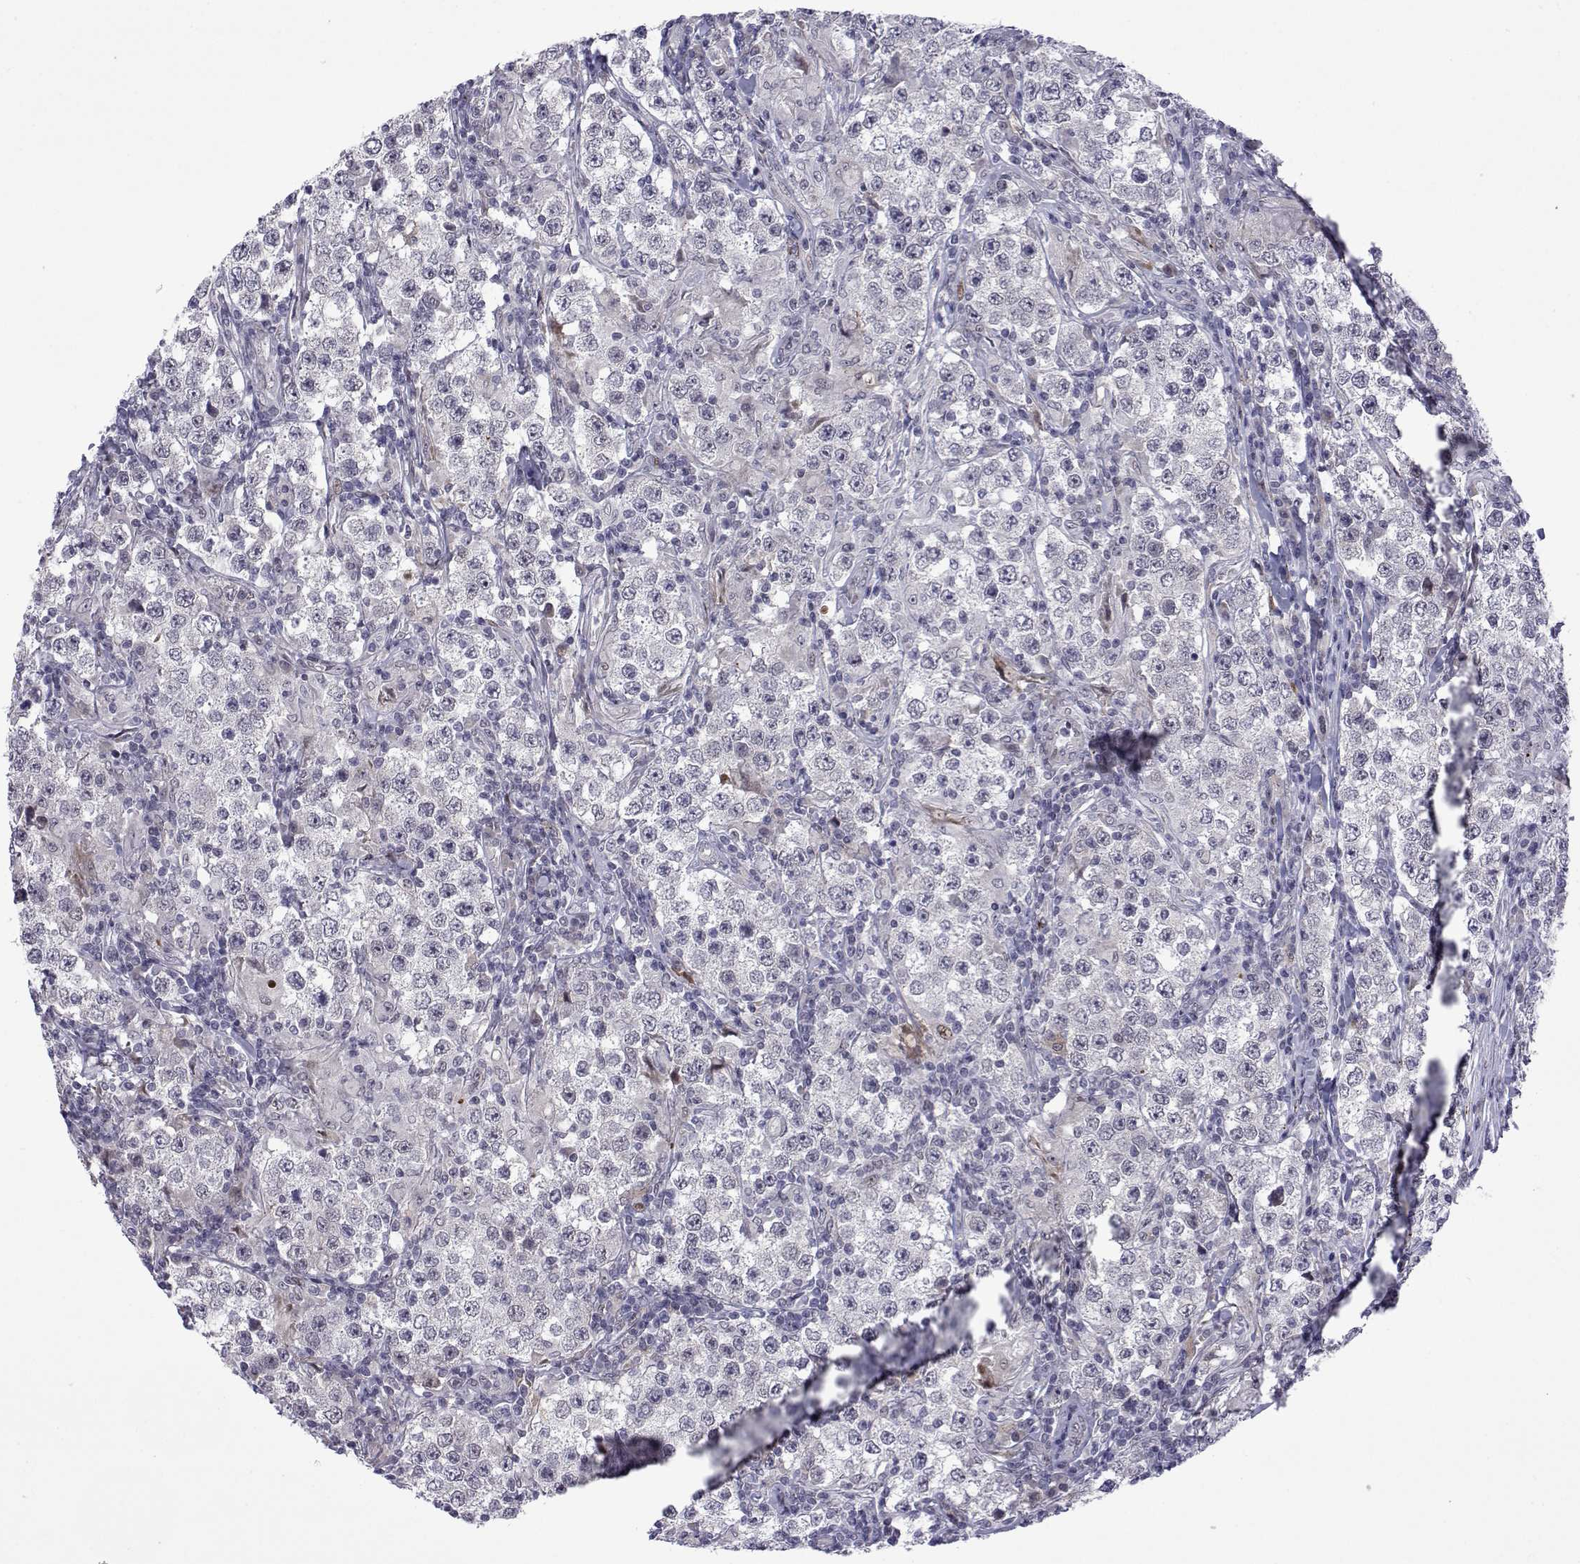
{"staining": {"intensity": "negative", "quantity": "none", "location": "none"}, "tissue": "testis cancer", "cell_type": "Tumor cells", "image_type": "cancer", "snomed": [{"axis": "morphology", "description": "Seminoma, NOS"}, {"axis": "morphology", "description": "Carcinoma, Embryonal, NOS"}, {"axis": "topography", "description": "Testis"}], "caption": "DAB (3,3'-diaminobenzidine) immunohistochemical staining of embryonal carcinoma (testis) demonstrates no significant positivity in tumor cells. (DAB (3,3'-diaminobenzidine) IHC, high magnification).", "gene": "EFCAB3", "patient": {"sex": "male", "age": 41}}